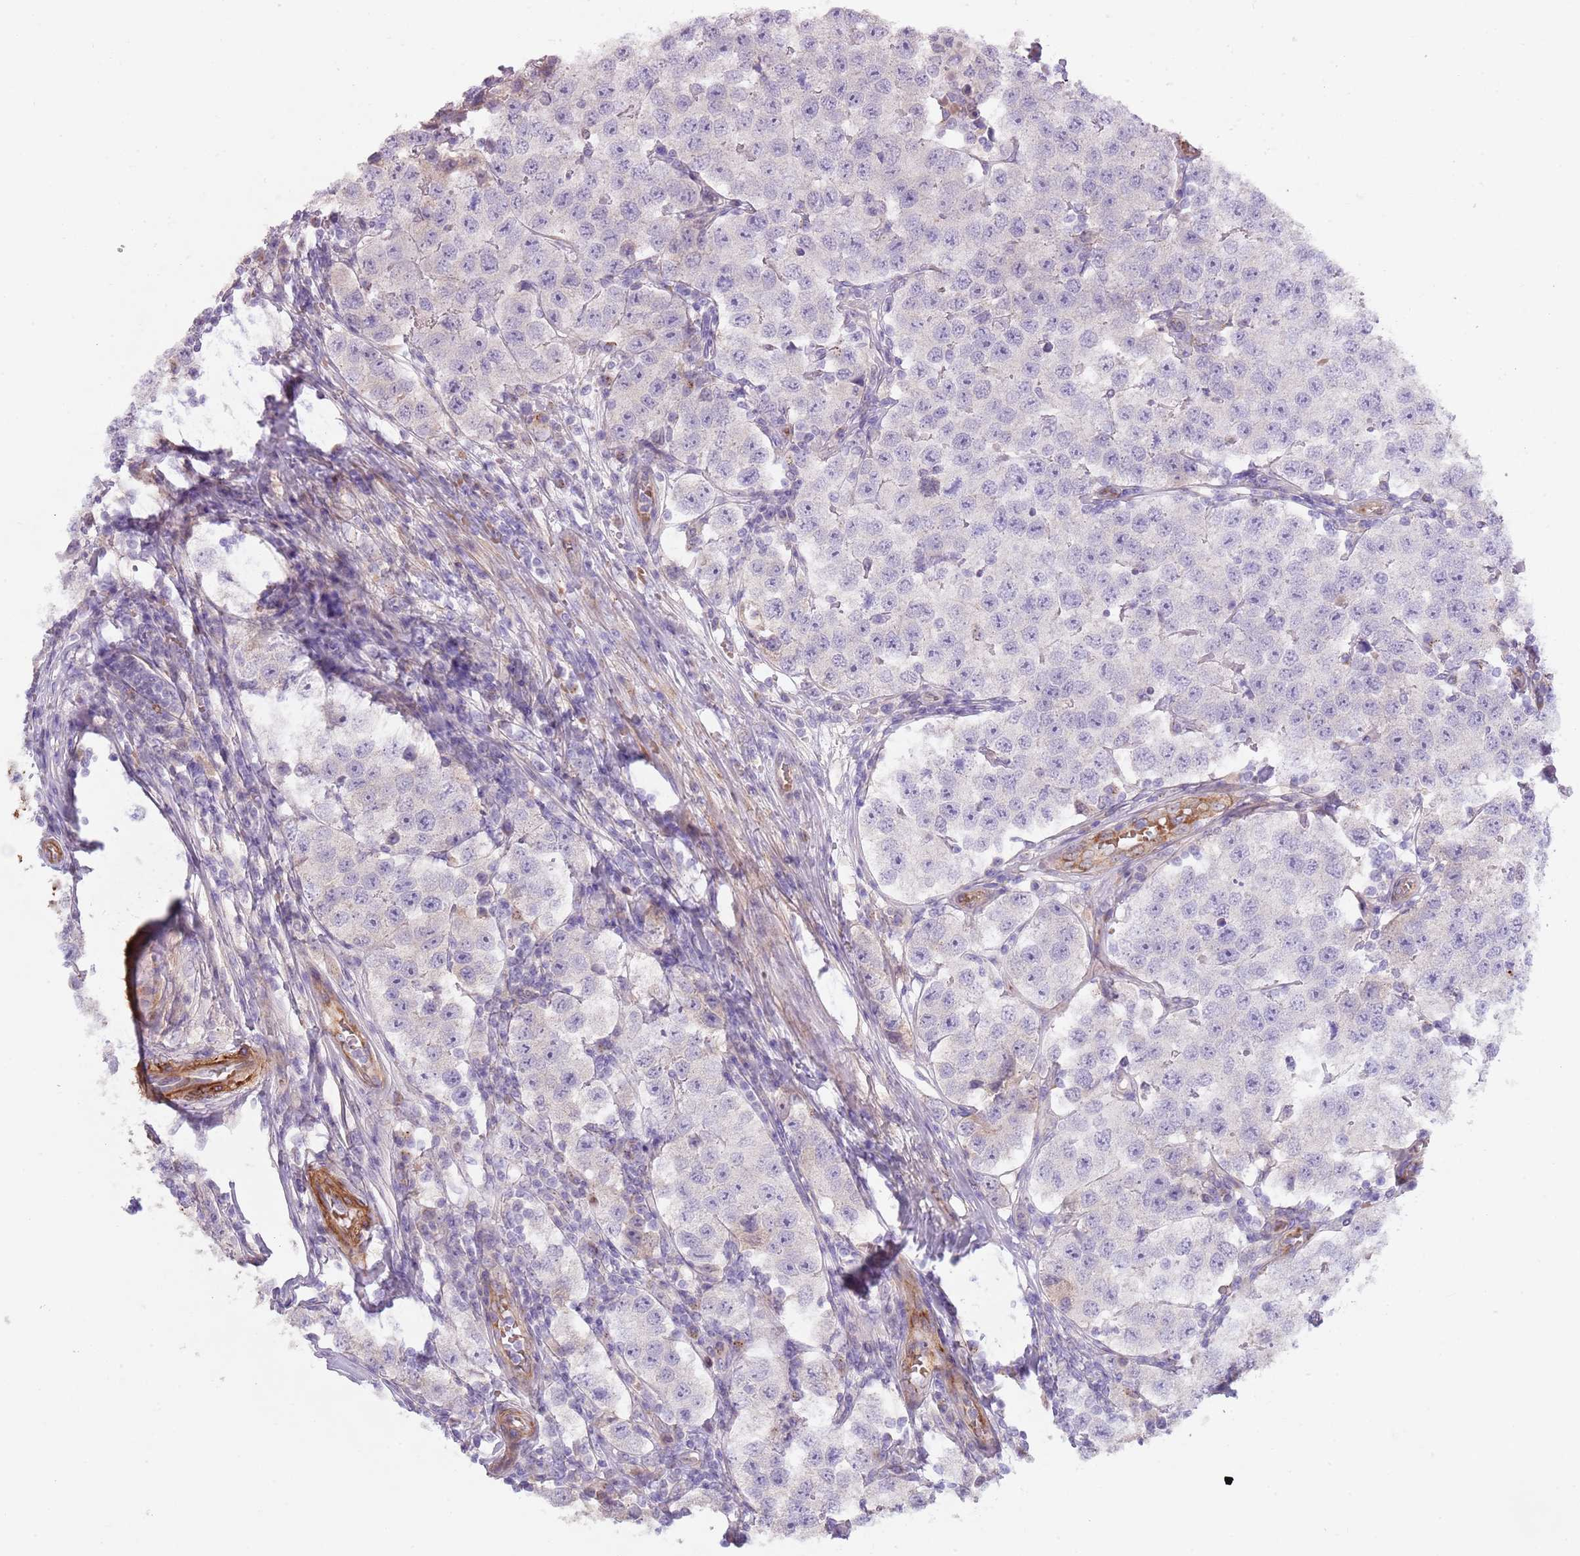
{"staining": {"intensity": "negative", "quantity": "none", "location": "none"}, "tissue": "testis cancer", "cell_type": "Tumor cells", "image_type": "cancer", "snomed": [{"axis": "morphology", "description": "Seminoma, NOS"}, {"axis": "topography", "description": "Testis"}], "caption": "High power microscopy micrograph of an IHC histopathology image of testis cancer, revealing no significant staining in tumor cells.", "gene": "TINAGL1", "patient": {"sex": "male", "age": 34}}